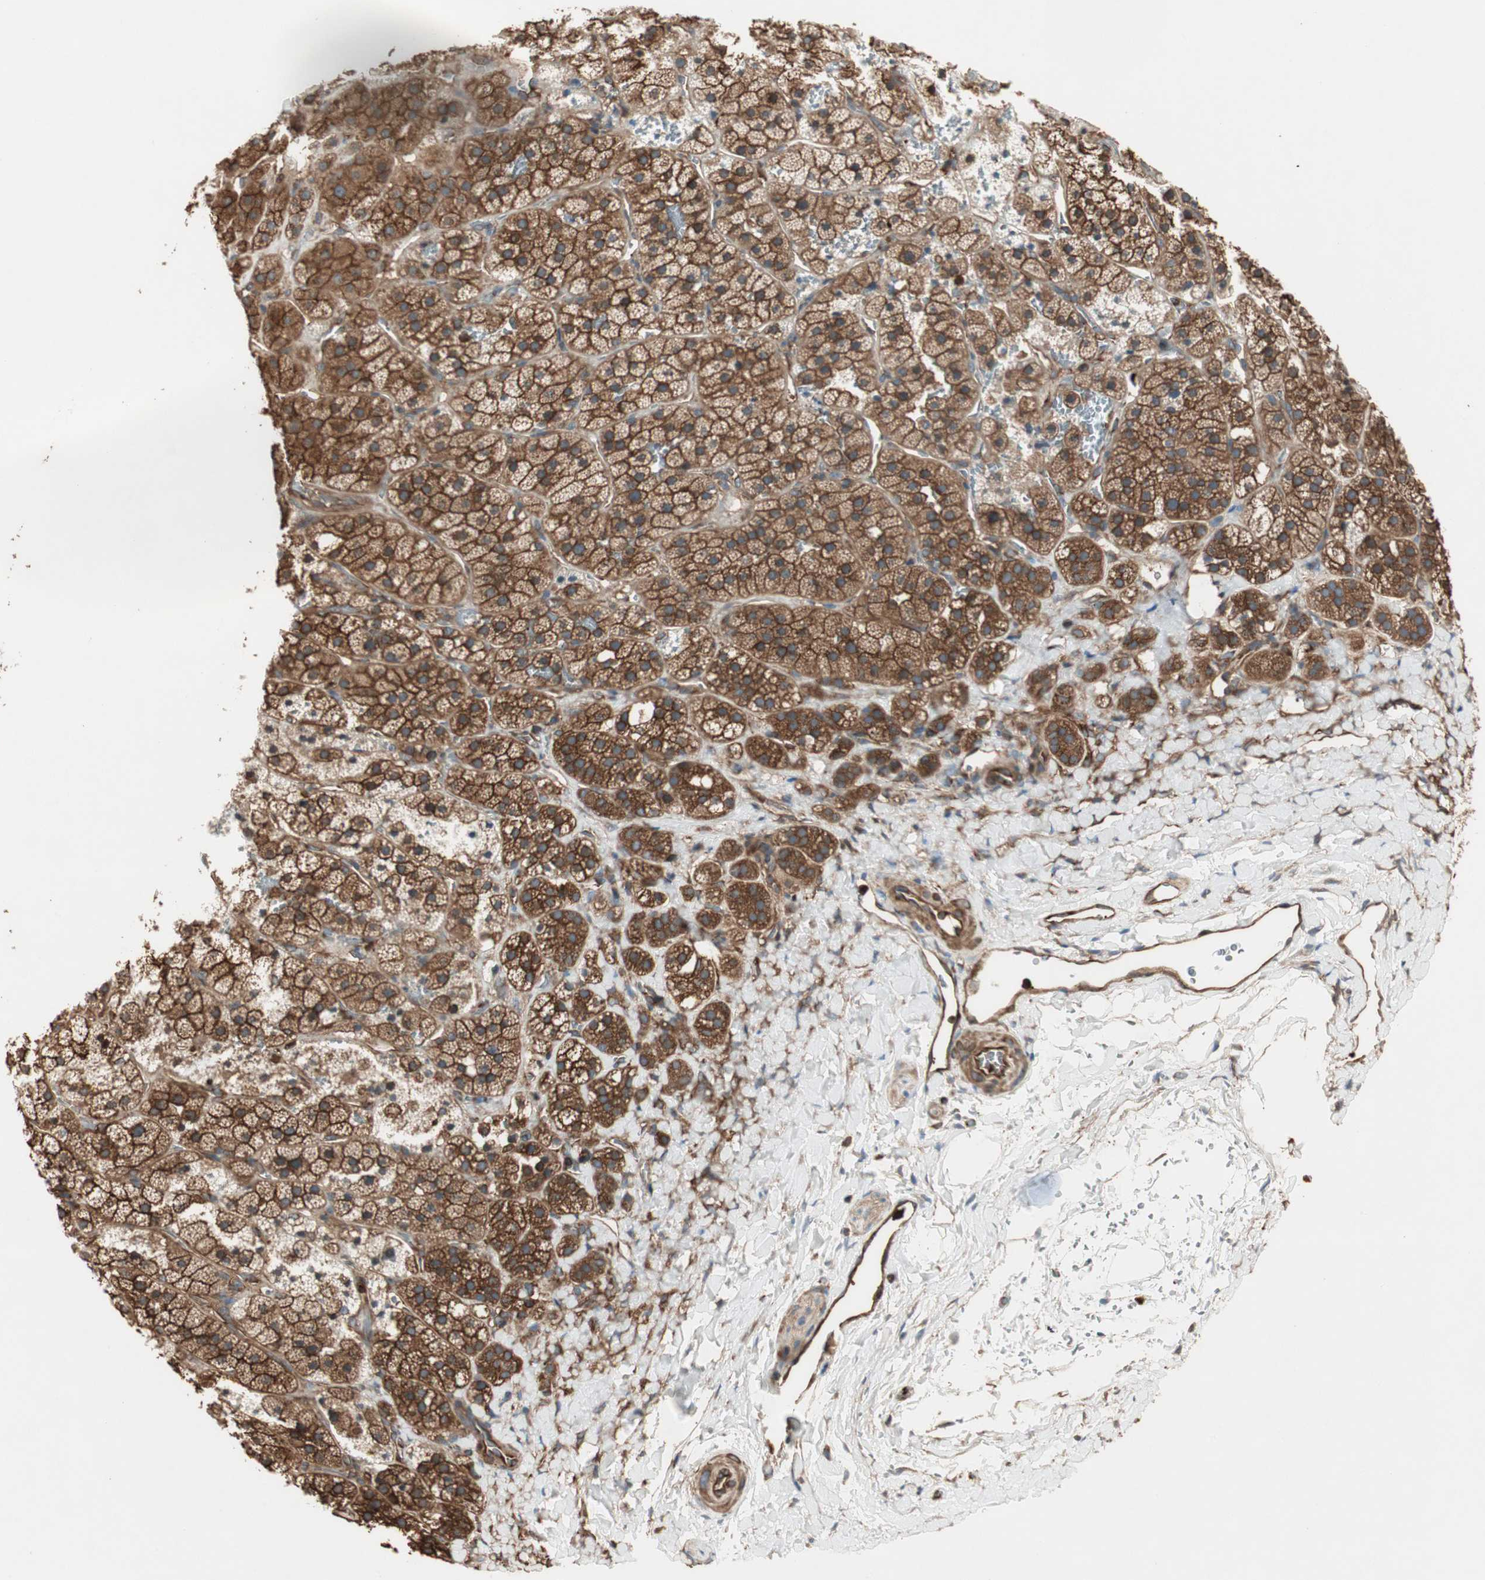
{"staining": {"intensity": "strong", "quantity": ">75%", "location": "cytoplasmic/membranous"}, "tissue": "adrenal gland", "cell_type": "Glandular cells", "image_type": "normal", "snomed": [{"axis": "morphology", "description": "Normal tissue, NOS"}, {"axis": "topography", "description": "Adrenal gland"}], "caption": "Protein analysis of unremarkable adrenal gland displays strong cytoplasmic/membranous expression in about >75% of glandular cells.", "gene": "TCP11L1", "patient": {"sex": "female", "age": 44}}